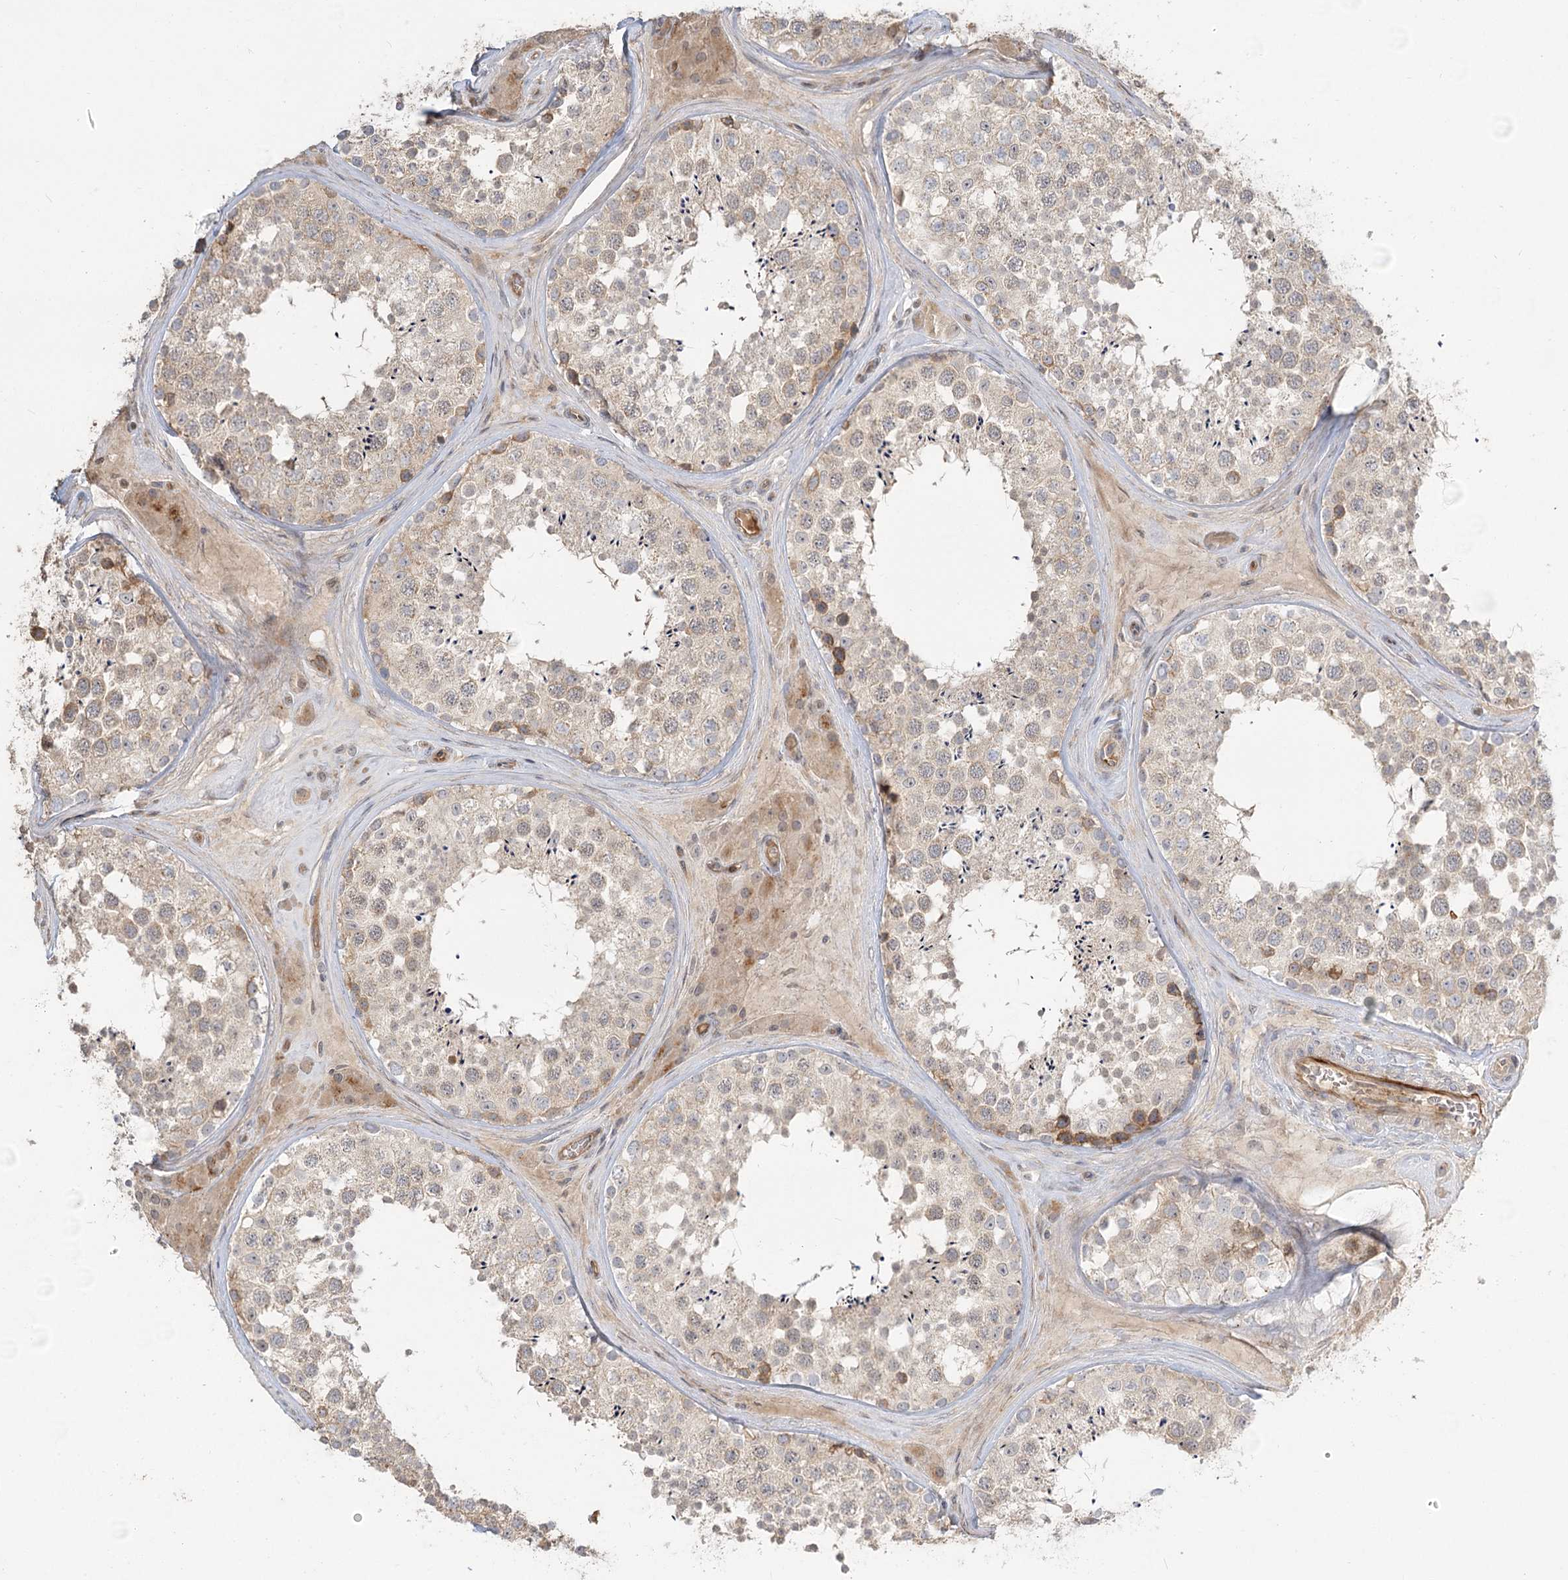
{"staining": {"intensity": "moderate", "quantity": "<25%", "location": "cytoplasmic/membranous"}, "tissue": "testis", "cell_type": "Cells in seminiferous ducts", "image_type": "normal", "snomed": [{"axis": "morphology", "description": "Normal tissue, NOS"}, {"axis": "topography", "description": "Testis"}], "caption": "IHC (DAB) staining of unremarkable testis demonstrates moderate cytoplasmic/membranous protein staining in about <25% of cells in seminiferous ducts.", "gene": "GUCY2C", "patient": {"sex": "male", "age": 46}}